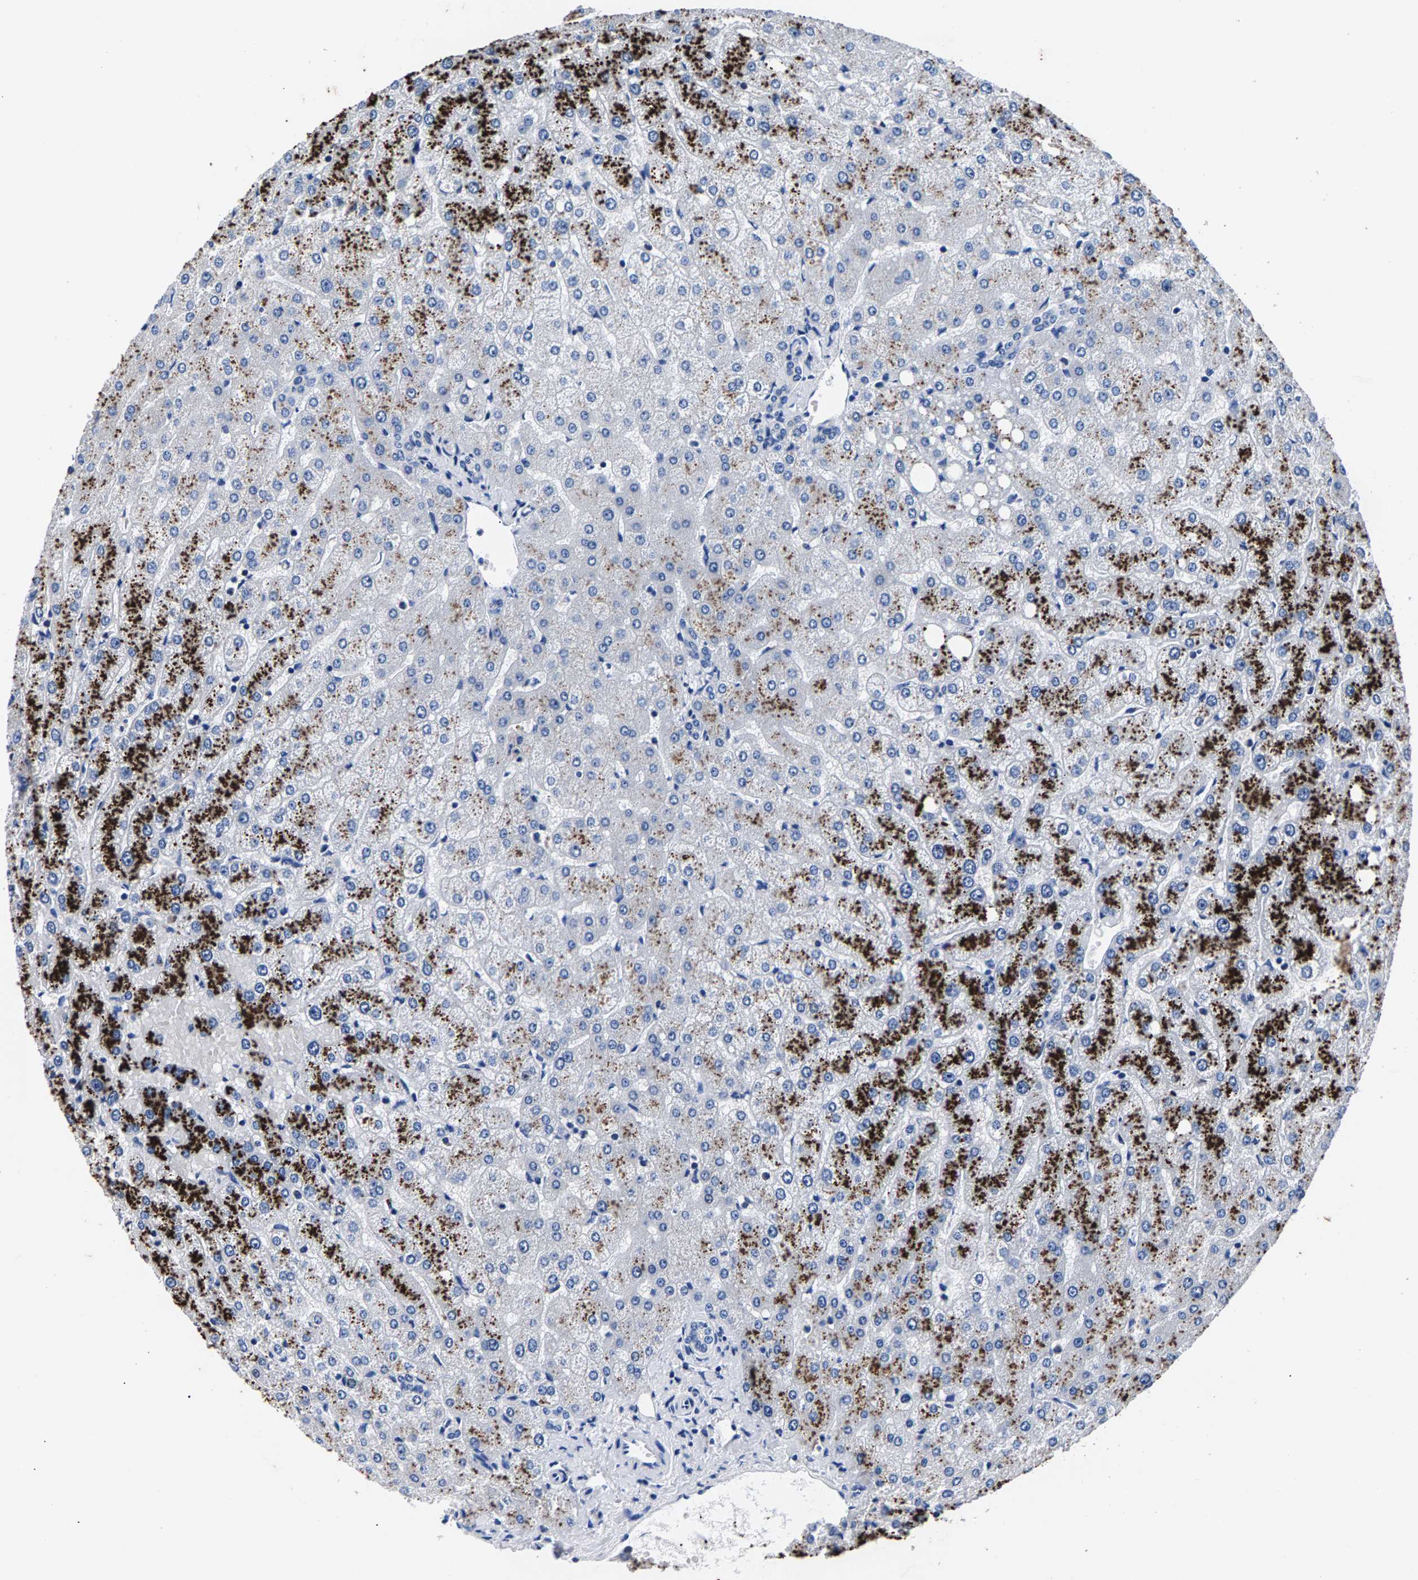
{"staining": {"intensity": "negative", "quantity": "none", "location": "none"}, "tissue": "liver", "cell_type": "Cholangiocytes", "image_type": "normal", "snomed": [{"axis": "morphology", "description": "Normal tissue, NOS"}, {"axis": "topography", "description": "Liver"}], "caption": "Immunohistochemistry (IHC) photomicrograph of normal liver: liver stained with DAB shows no significant protein positivity in cholangiocytes. (DAB (3,3'-diaminobenzidine) IHC with hematoxylin counter stain).", "gene": "PHF24", "patient": {"sex": "female", "age": 54}}